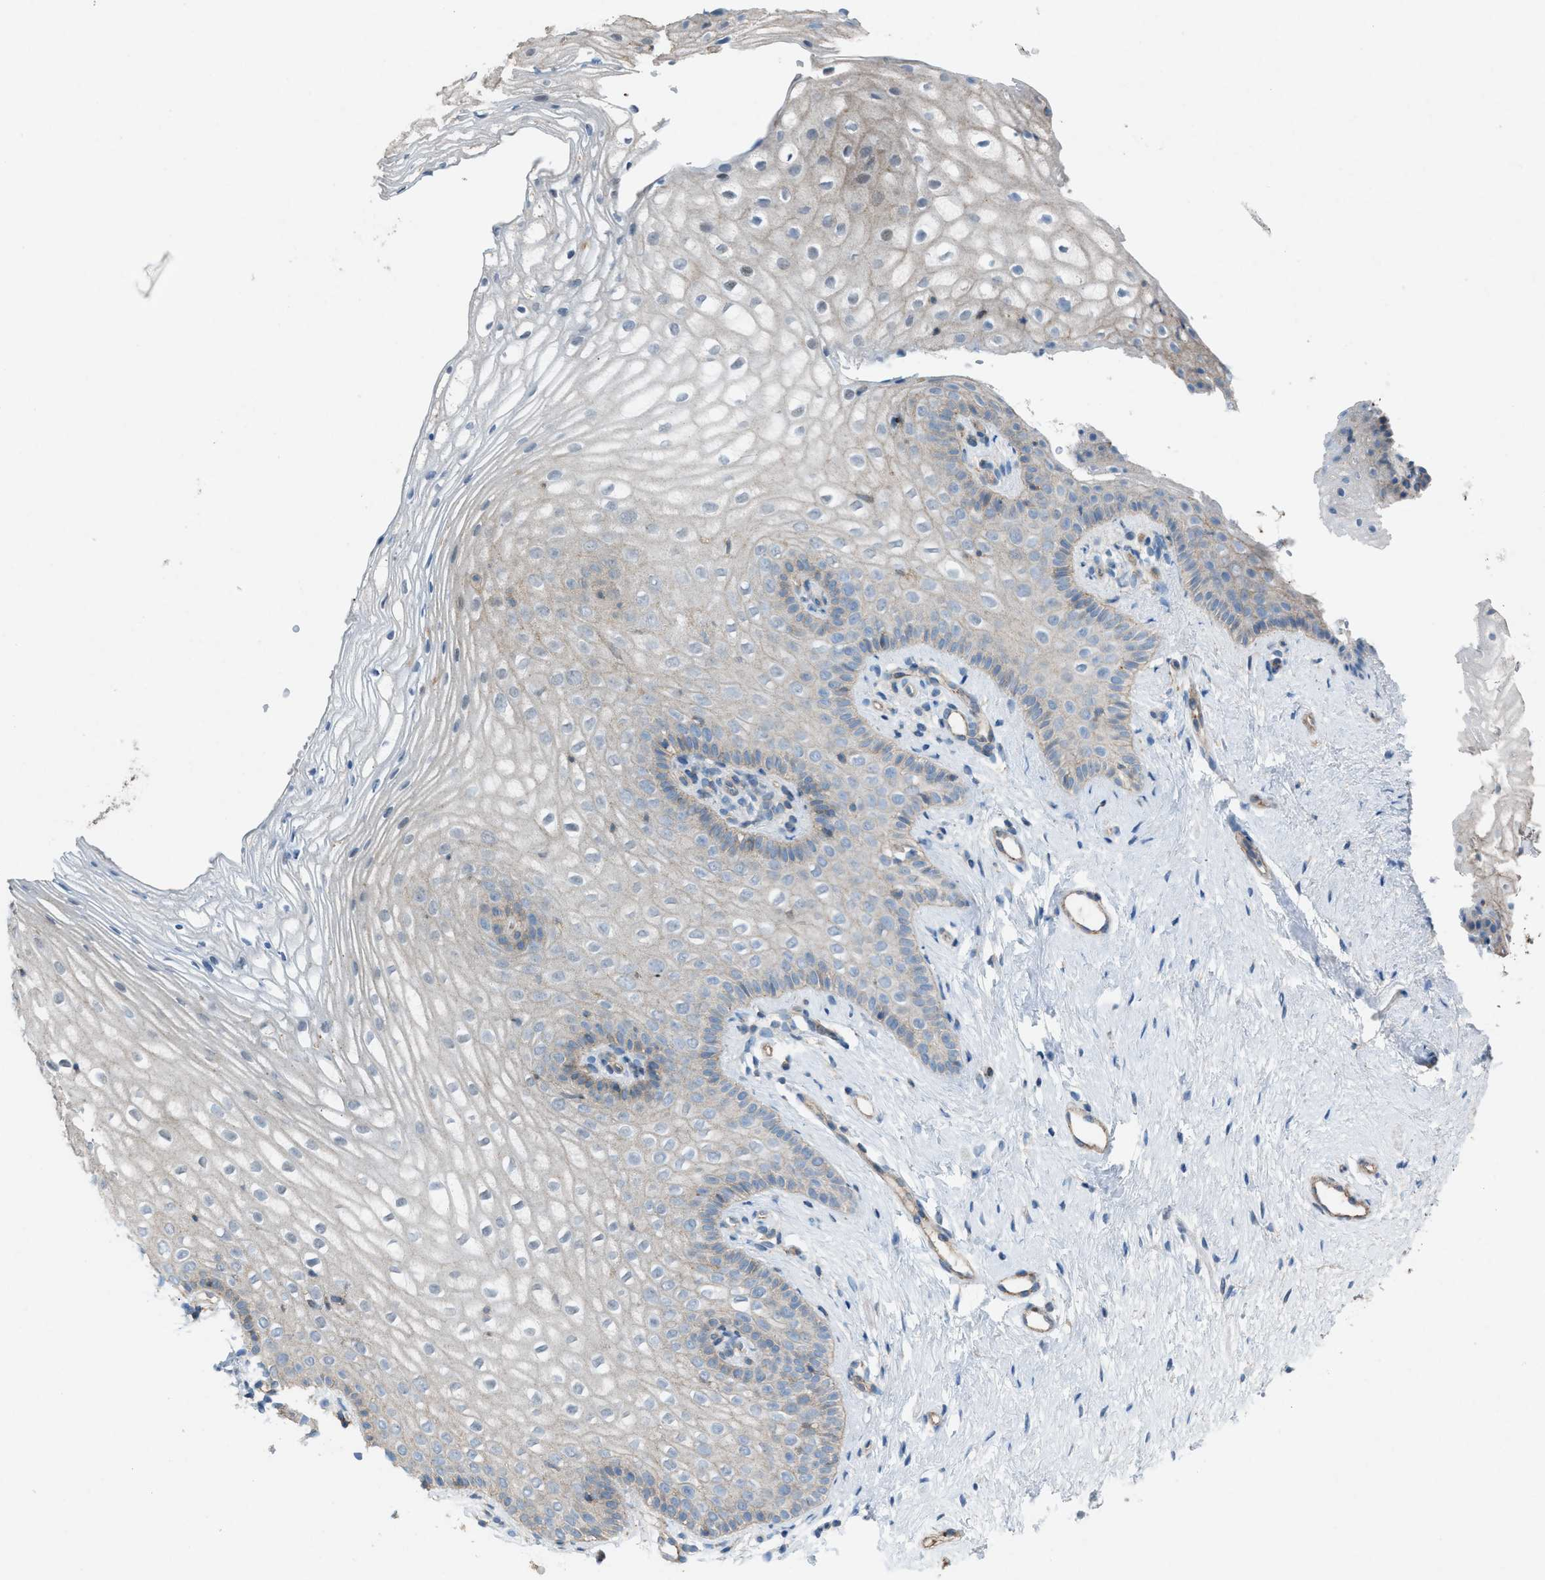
{"staining": {"intensity": "weak", "quantity": "<25%", "location": "cytoplasmic/membranous"}, "tissue": "vagina", "cell_type": "Squamous epithelial cells", "image_type": "normal", "snomed": [{"axis": "morphology", "description": "Normal tissue, NOS"}, {"axis": "topography", "description": "Vagina"}], "caption": "An image of human vagina is negative for staining in squamous epithelial cells.", "gene": "NCK2", "patient": {"sex": "female", "age": 32}}